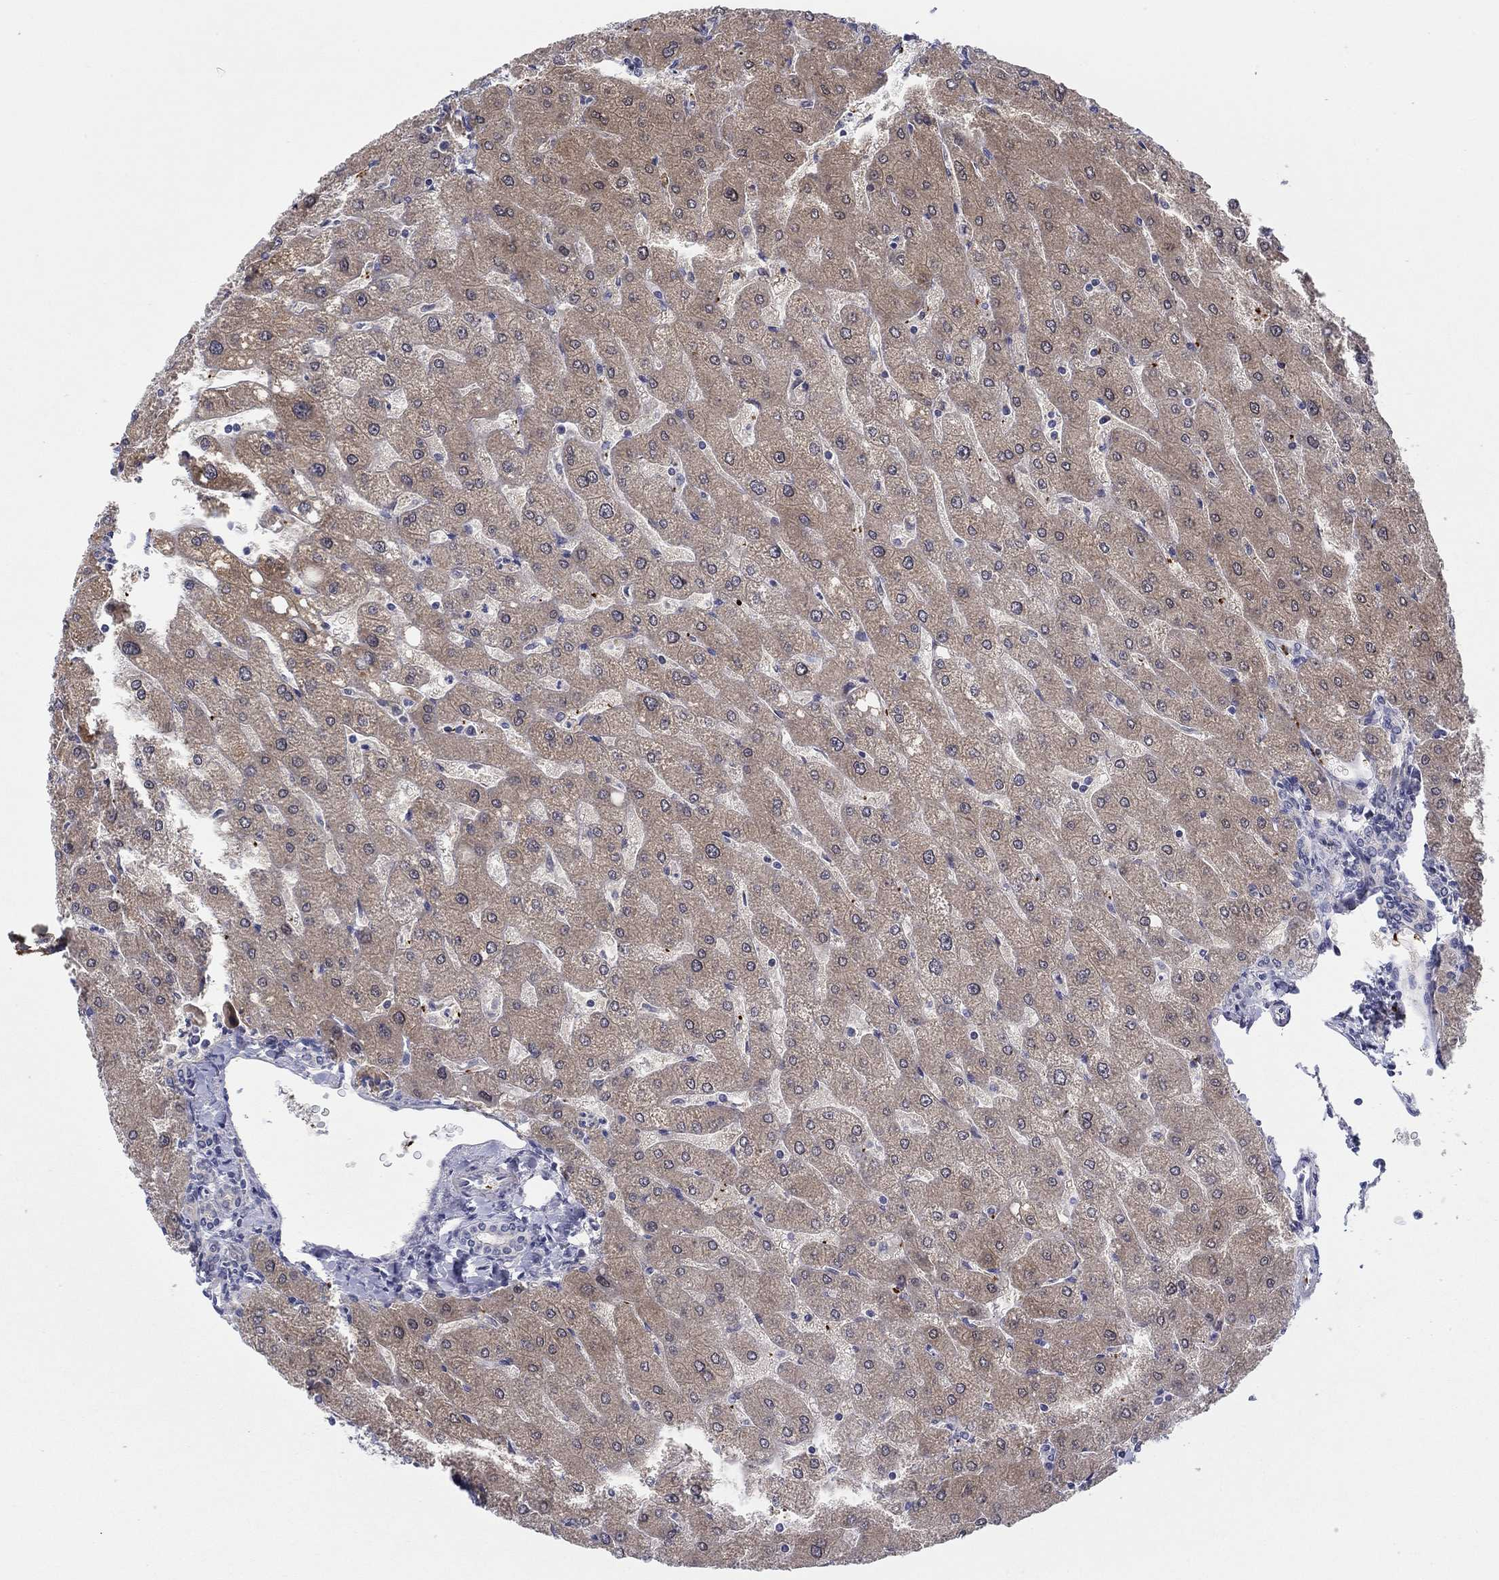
{"staining": {"intensity": "negative", "quantity": "none", "location": "none"}, "tissue": "liver", "cell_type": "Cholangiocytes", "image_type": "normal", "snomed": [{"axis": "morphology", "description": "Normal tissue, NOS"}, {"axis": "topography", "description": "Liver"}], "caption": "Cholangiocytes show no significant positivity in normal liver. (DAB IHC with hematoxylin counter stain).", "gene": "ALOX12", "patient": {"sex": "male", "age": 67}}